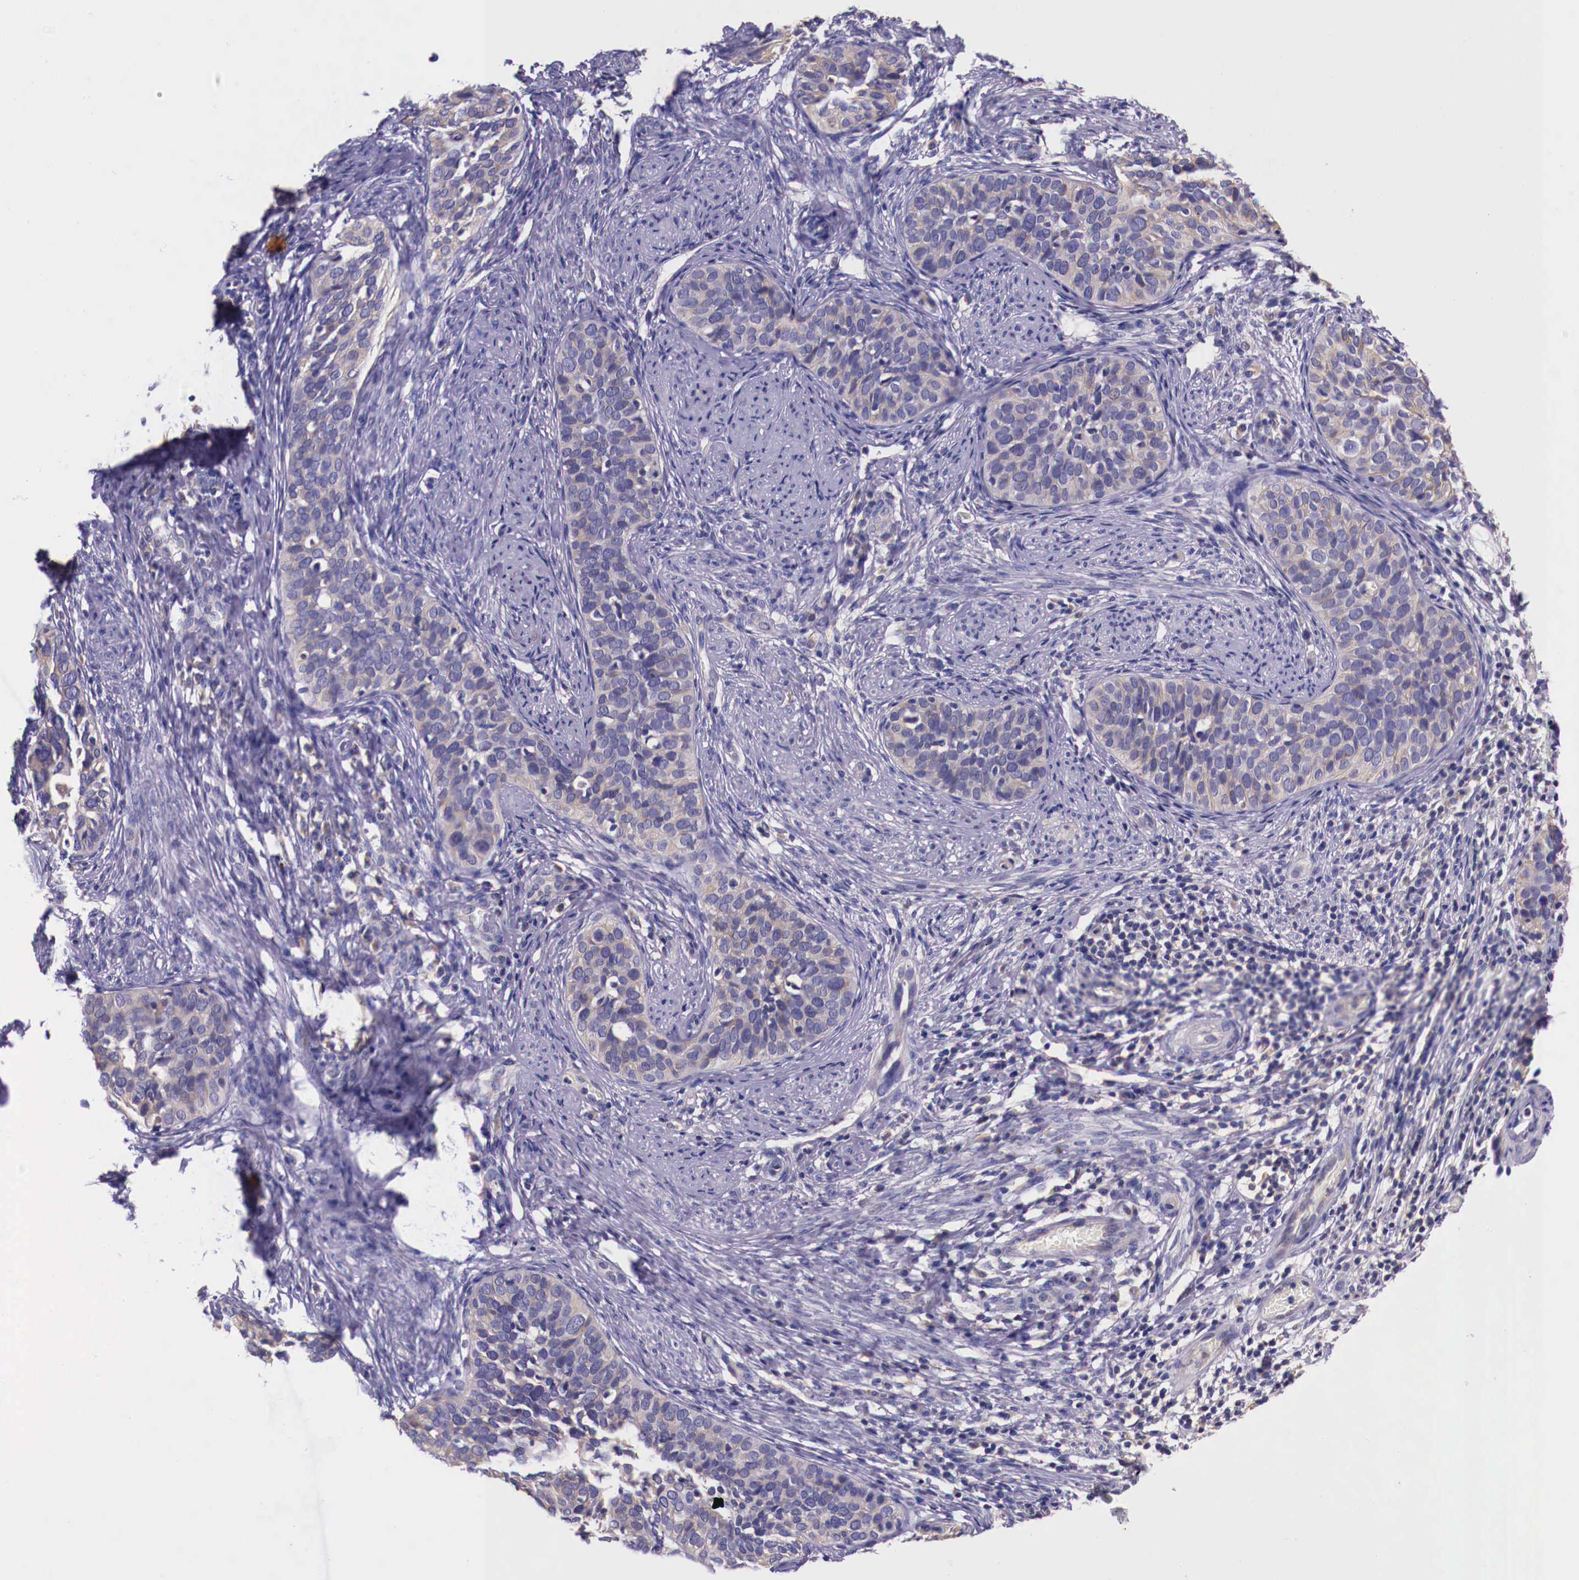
{"staining": {"intensity": "weak", "quantity": "<25%", "location": "cytoplasmic/membranous"}, "tissue": "cervical cancer", "cell_type": "Tumor cells", "image_type": "cancer", "snomed": [{"axis": "morphology", "description": "Squamous cell carcinoma, NOS"}, {"axis": "topography", "description": "Cervix"}], "caption": "A high-resolution photomicrograph shows immunohistochemistry staining of squamous cell carcinoma (cervical), which shows no significant expression in tumor cells. The staining was performed using DAB to visualize the protein expression in brown, while the nuclei were stained in blue with hematoxylin (Magnification: 20x).", "gene": "GRIPAP1", "patient": {"sex": "female", "age": 31}}